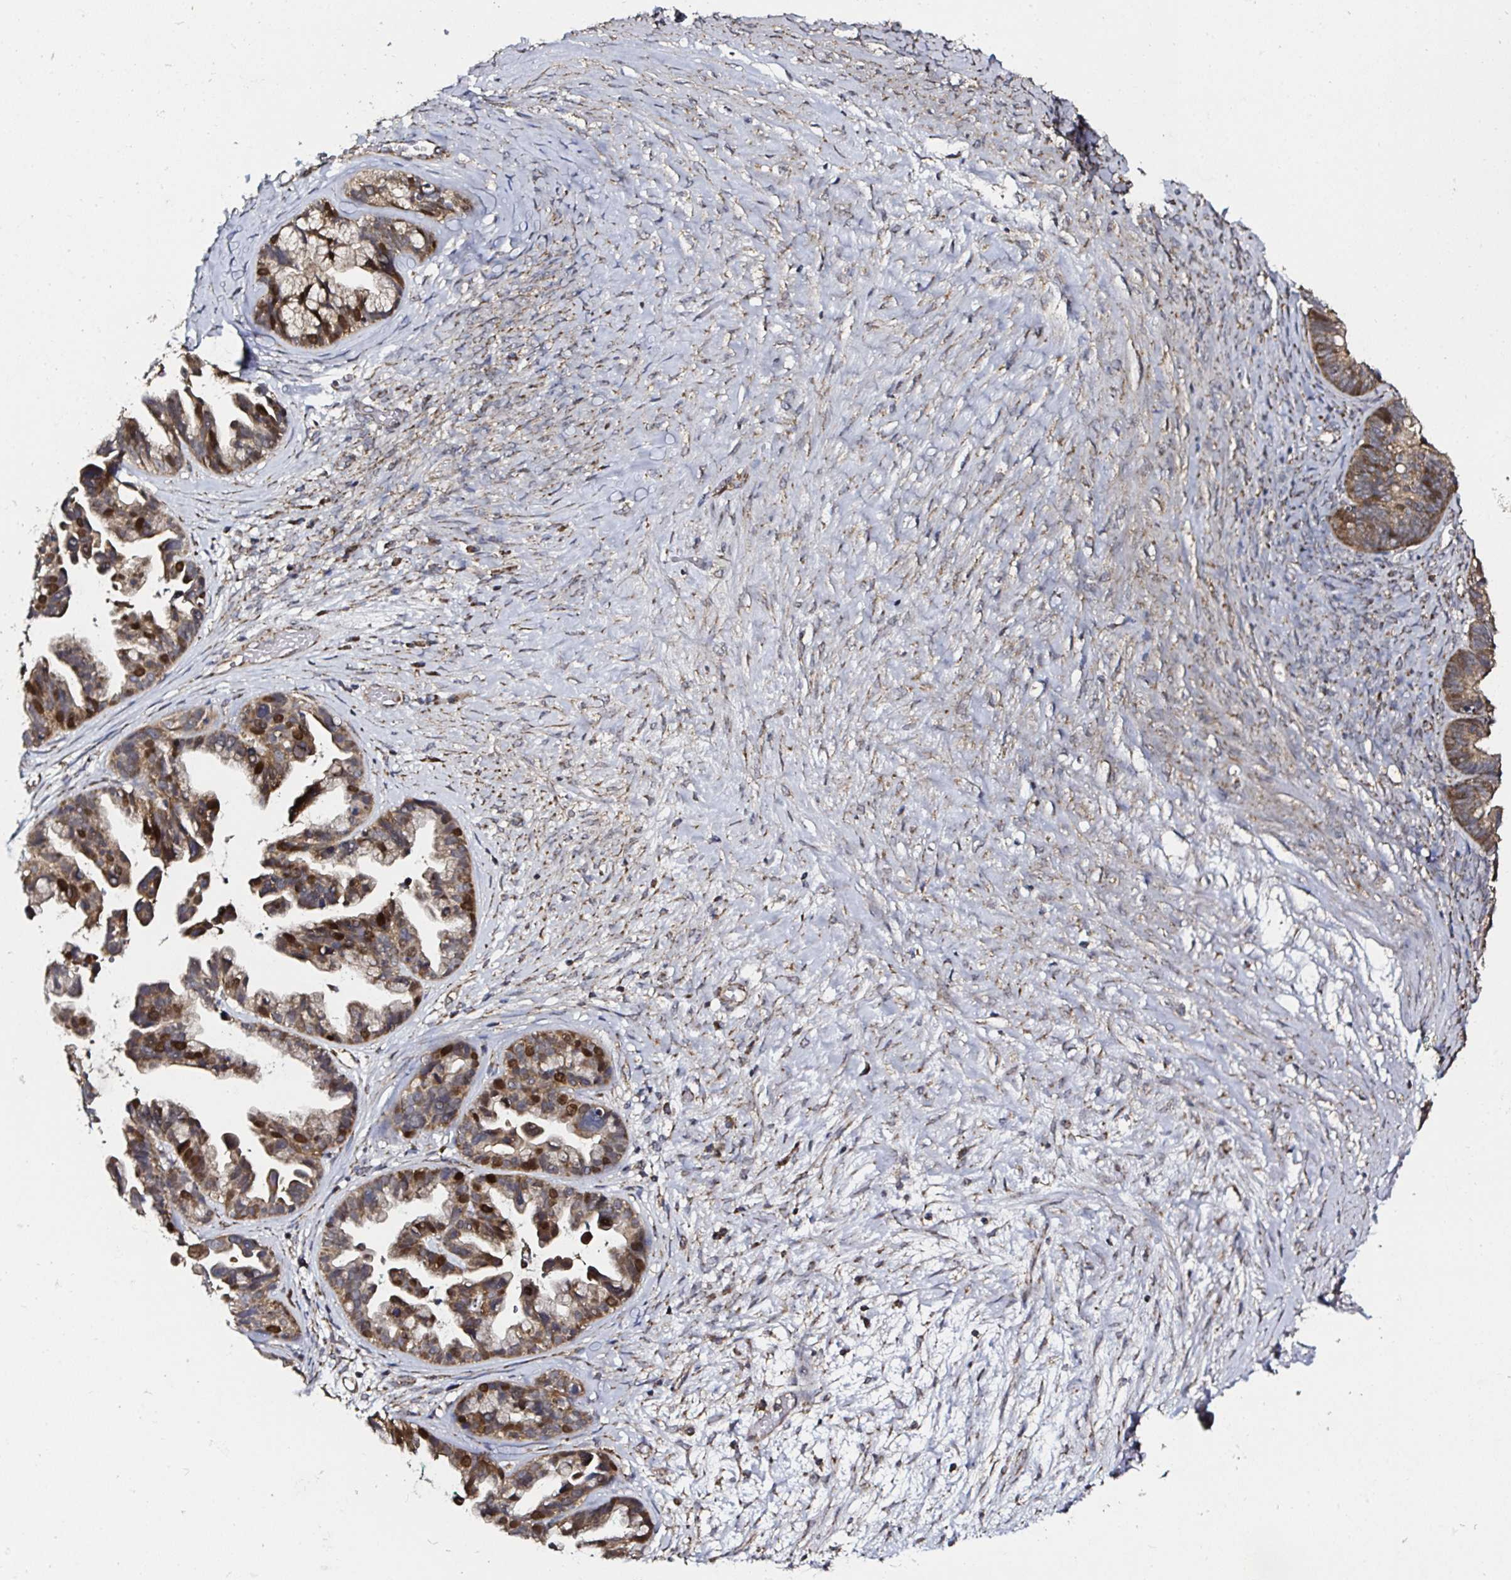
{"staining": {"intensity": "strong", "quantity": ">75%", "location": "cytoplasmic/membranous"}, "tissue": "ovarian cancer", "cell_type": "Tumor cells", "image_type": "cancer", "snomed": [{"axis": "morphology", "description": "Cystadenocarcinoma, serous, NOS"}, {"axis": "topography", "description": "Ovary"}], "caption": "Approximately >75% of tumor cells in human ovarian serous cystadenocarcinoma demonstrate strong cytoplasmic/membranous protein positivity as visualized by brown immunohistochemical staining.", "gene": "ATAD3B", "patient": {"sex": "female", "age": 56}}